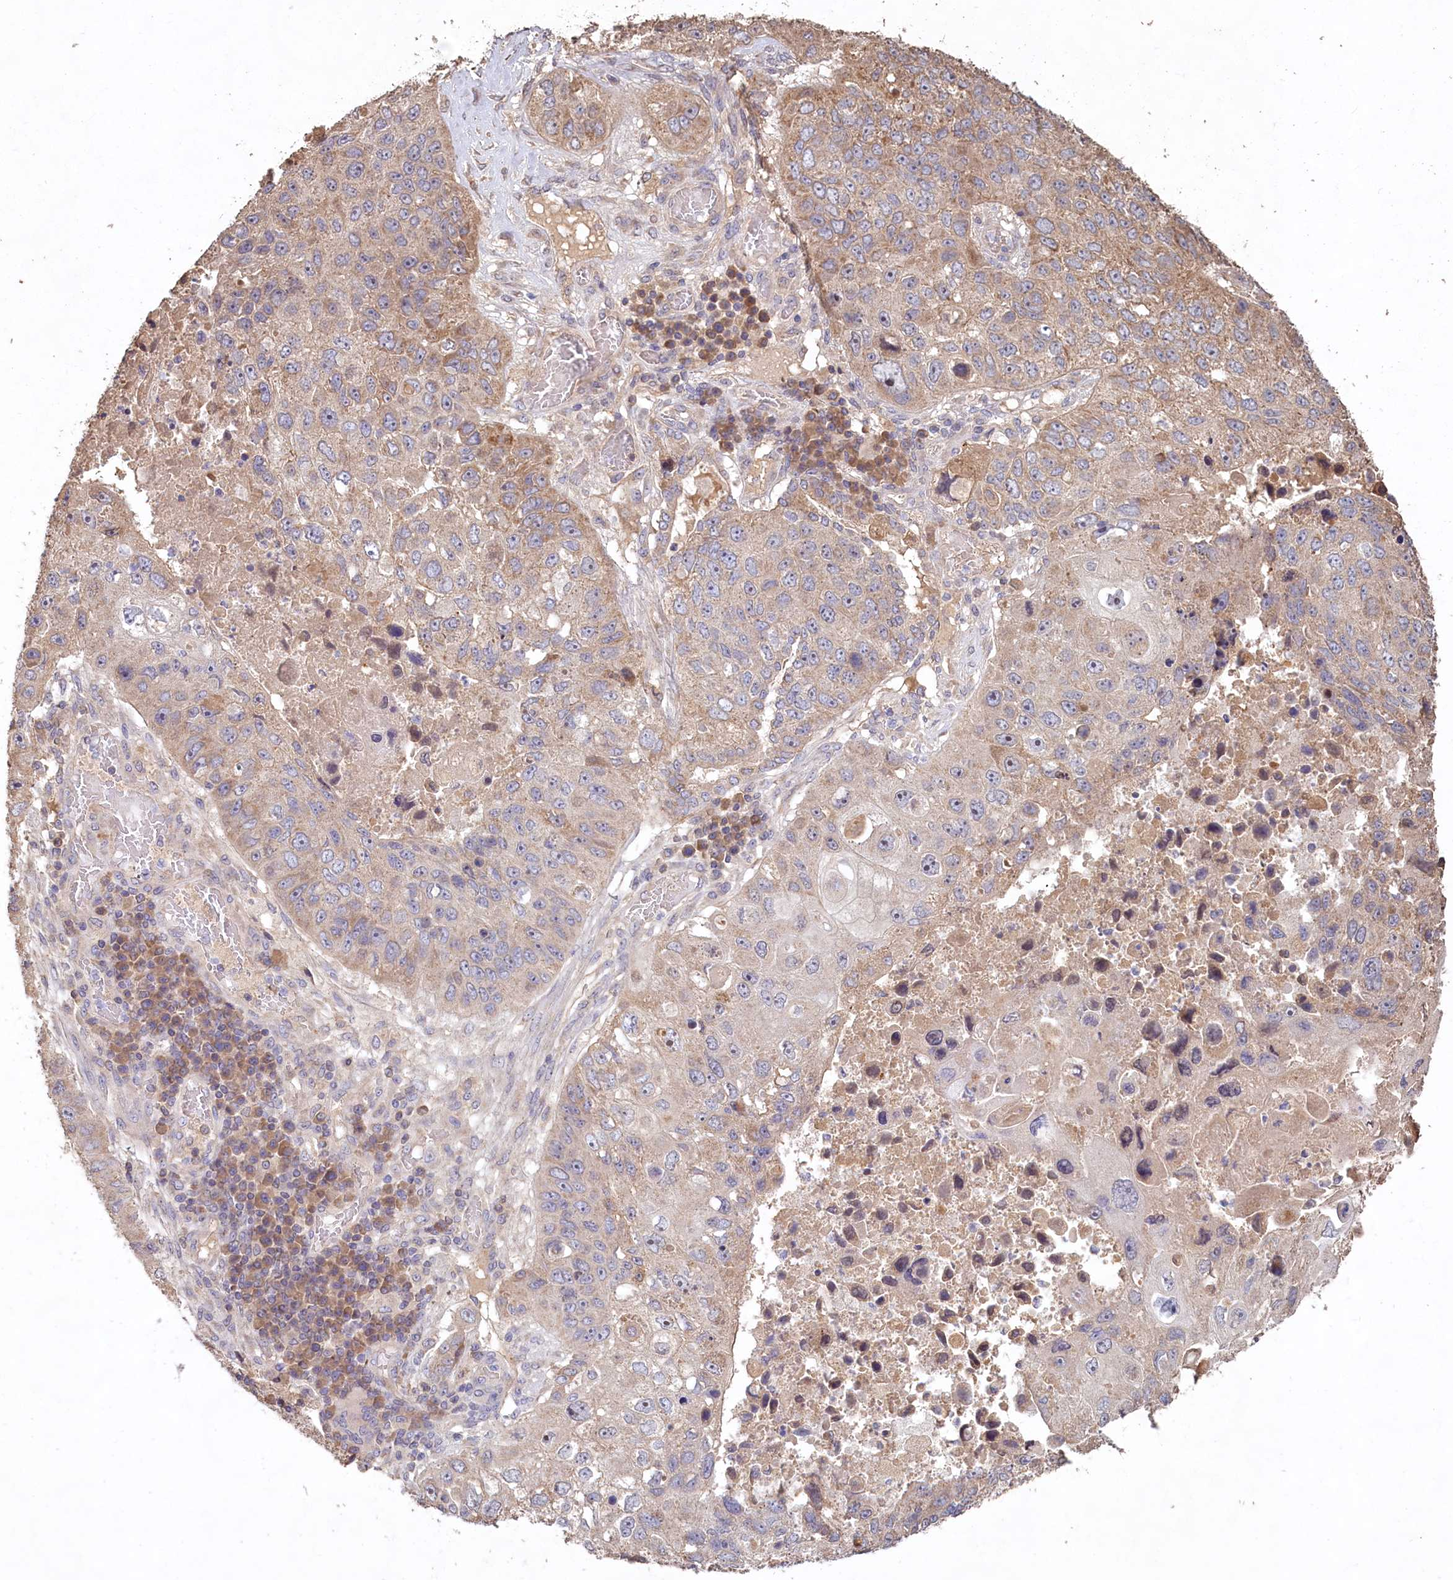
{"staining": {"intensity": "weak", "quantity": "25%-75%", "location": "cytoplasmic/membranous"}, "tissue": "lung cancer", "cell_type": "Tumor cells", "image_type": "cancer", "snomed": [{"axis": "morphology", "description": "Squamous cell carcinoma, NOS"}, {"axis": "topography", "description": "Lung"}], "caption": "Tumor cells exhibit low levels of weak cytoplasmic/membranous staining in about 25%-75% of cells in lung cancer (squamous cell carcinoma).", "gene": "FUNDC1", "patient": {"sex": "male", "age": 61}}